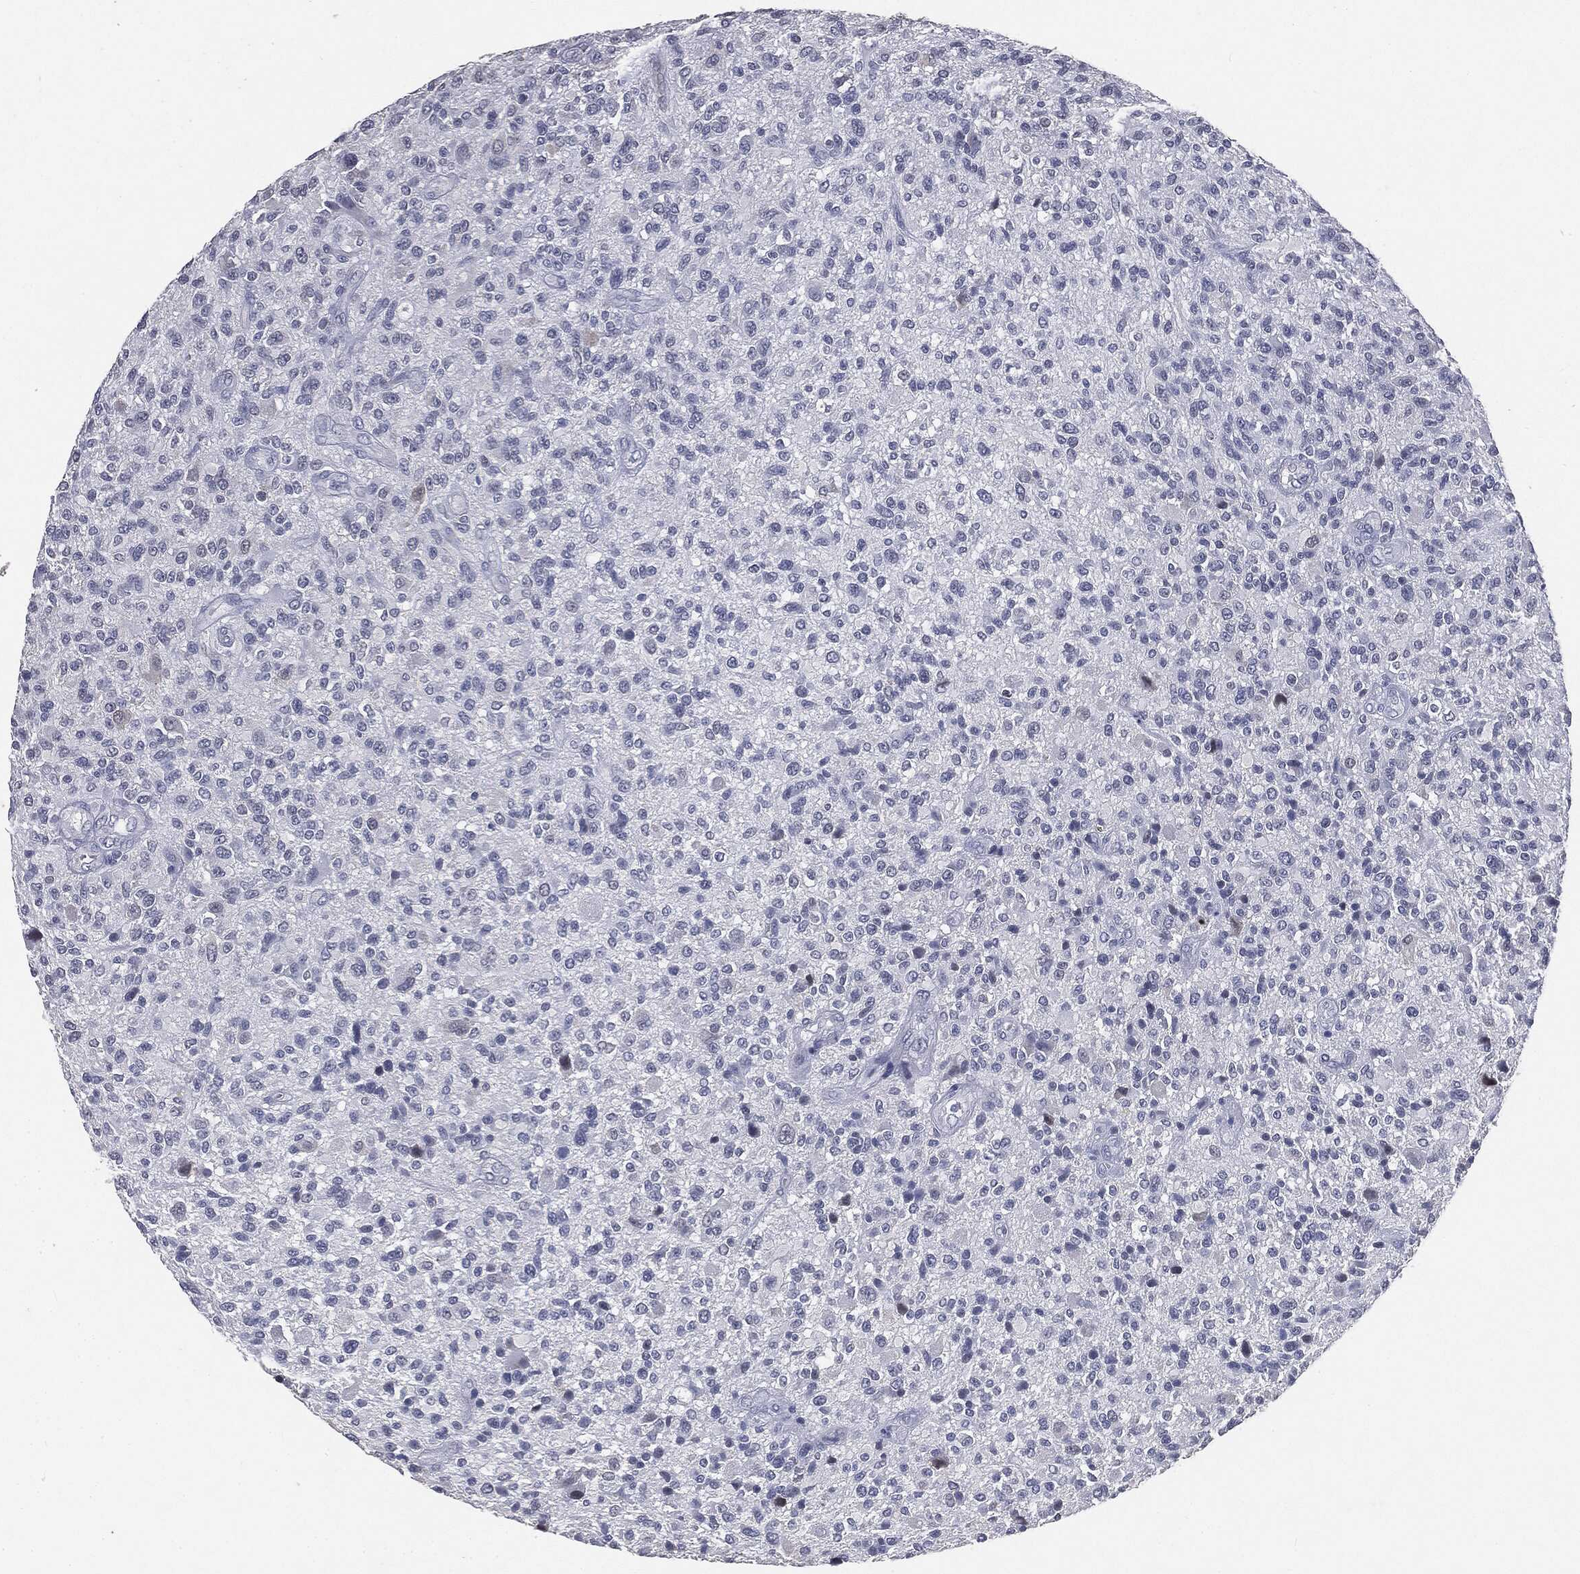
{"staining": {"intensity": "negative", "quantity": "none", "location": "none"}, "tissue": "glioma", "cell_type": "Tumor cells", "image_type": "cancer", "snomed": [{"axis": "morphology", "description": "Glioma, malignant, High grade"}, {"axis": "topography", "description": "Brain"}], "caption": "This is an immunohistochemistry micrograph of human glioma. There is no expression in tumor cells.", "gene": "SLC2A2", "patient": {"sex": "male", "age": 47}}